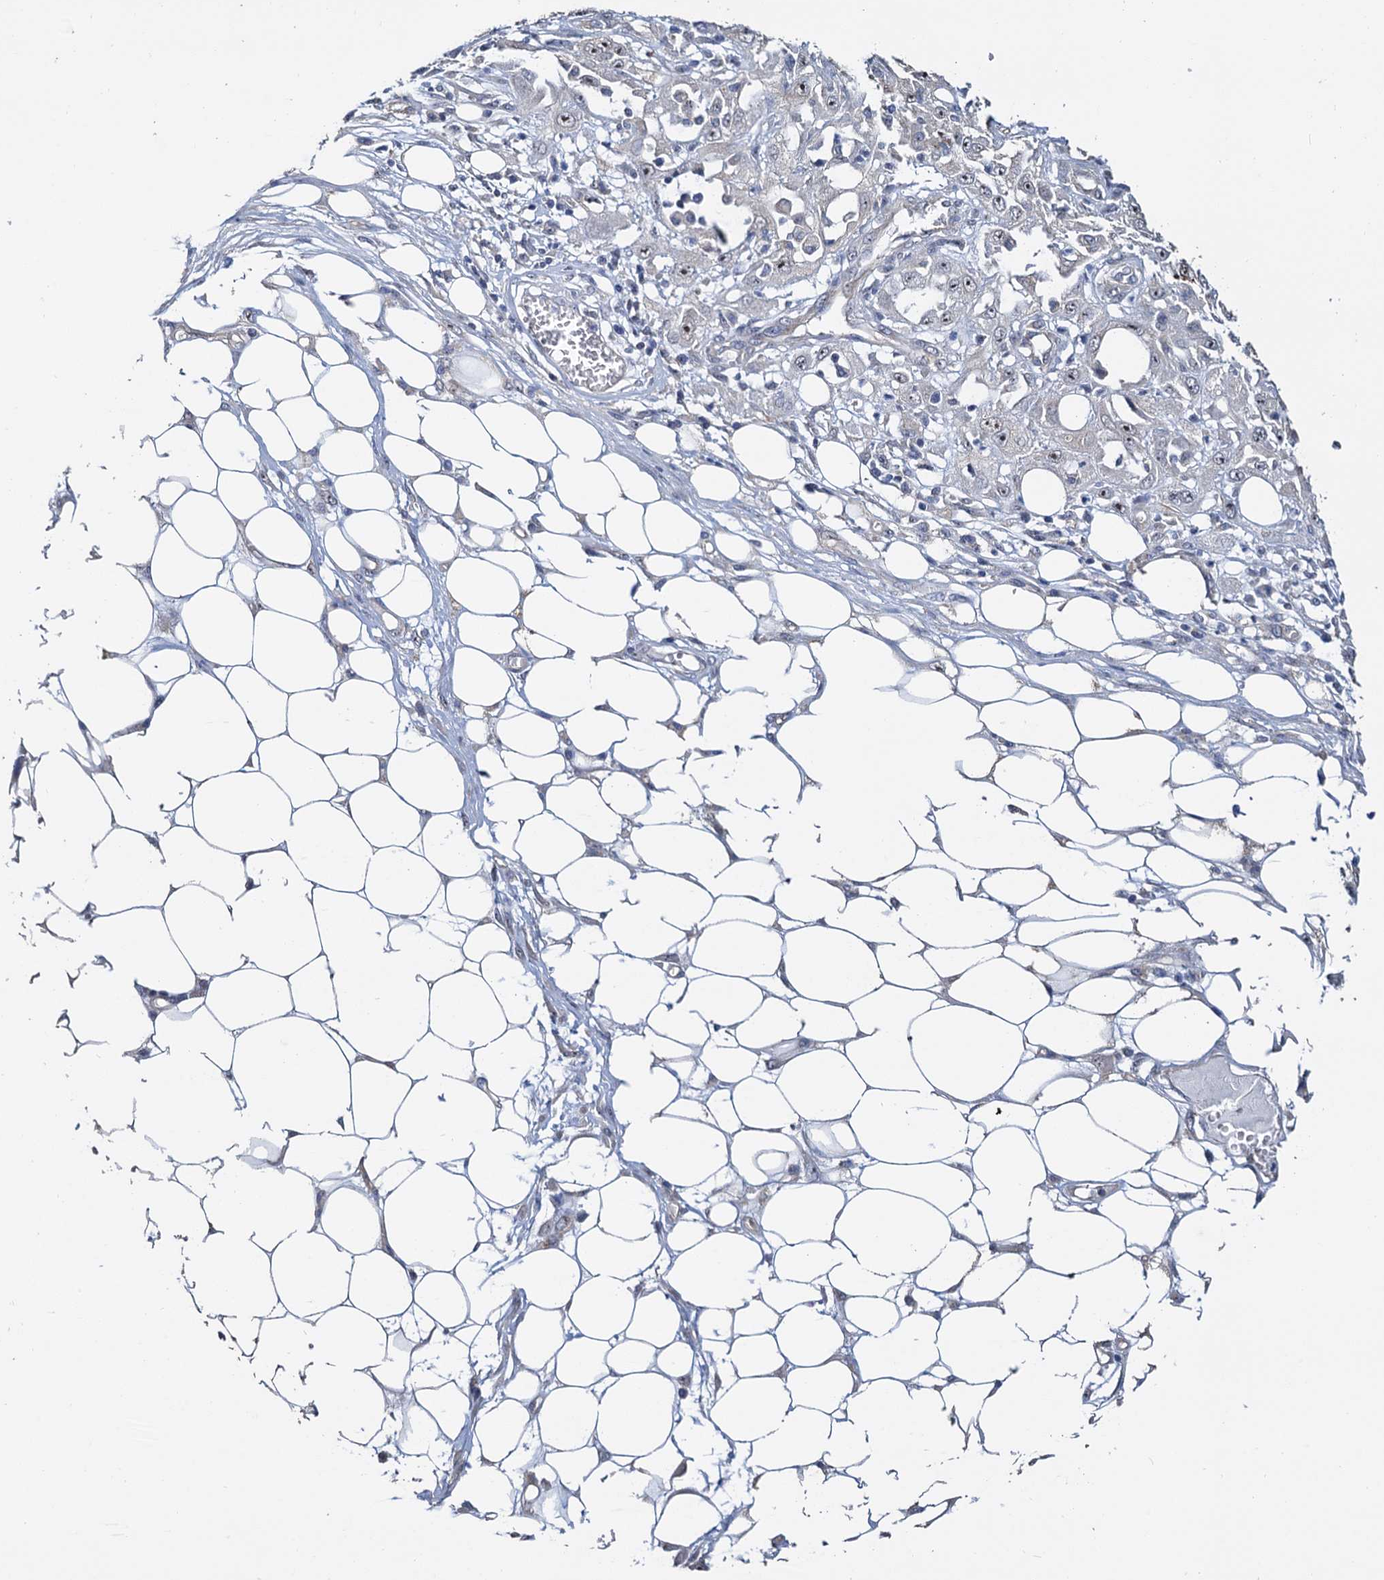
{"staining": {"intensity": "weak", "quantity": "<25%", "location": "nuclear"}, "tissue": "skin cancer", "cell_type": "Tumor cells", "image_type": "cancer", "snomed": [{"axis": "morphology", "description": "Squamous cell carcinoma, NOS"}, {"axis": "morphology", "description": "Squamous cell carcinoma, metastatic, NOS"}, {"axis": "topography", "description": "Skin"}, {"axis": "topography", "description": "Lymph node"}], "caption": "Immunohistochemical staining of skin squamous cell carcinoma displays no significant expression in tumor cells.", "gene": "C2CD3", "patient": {"sex": "male", "age": 75}}